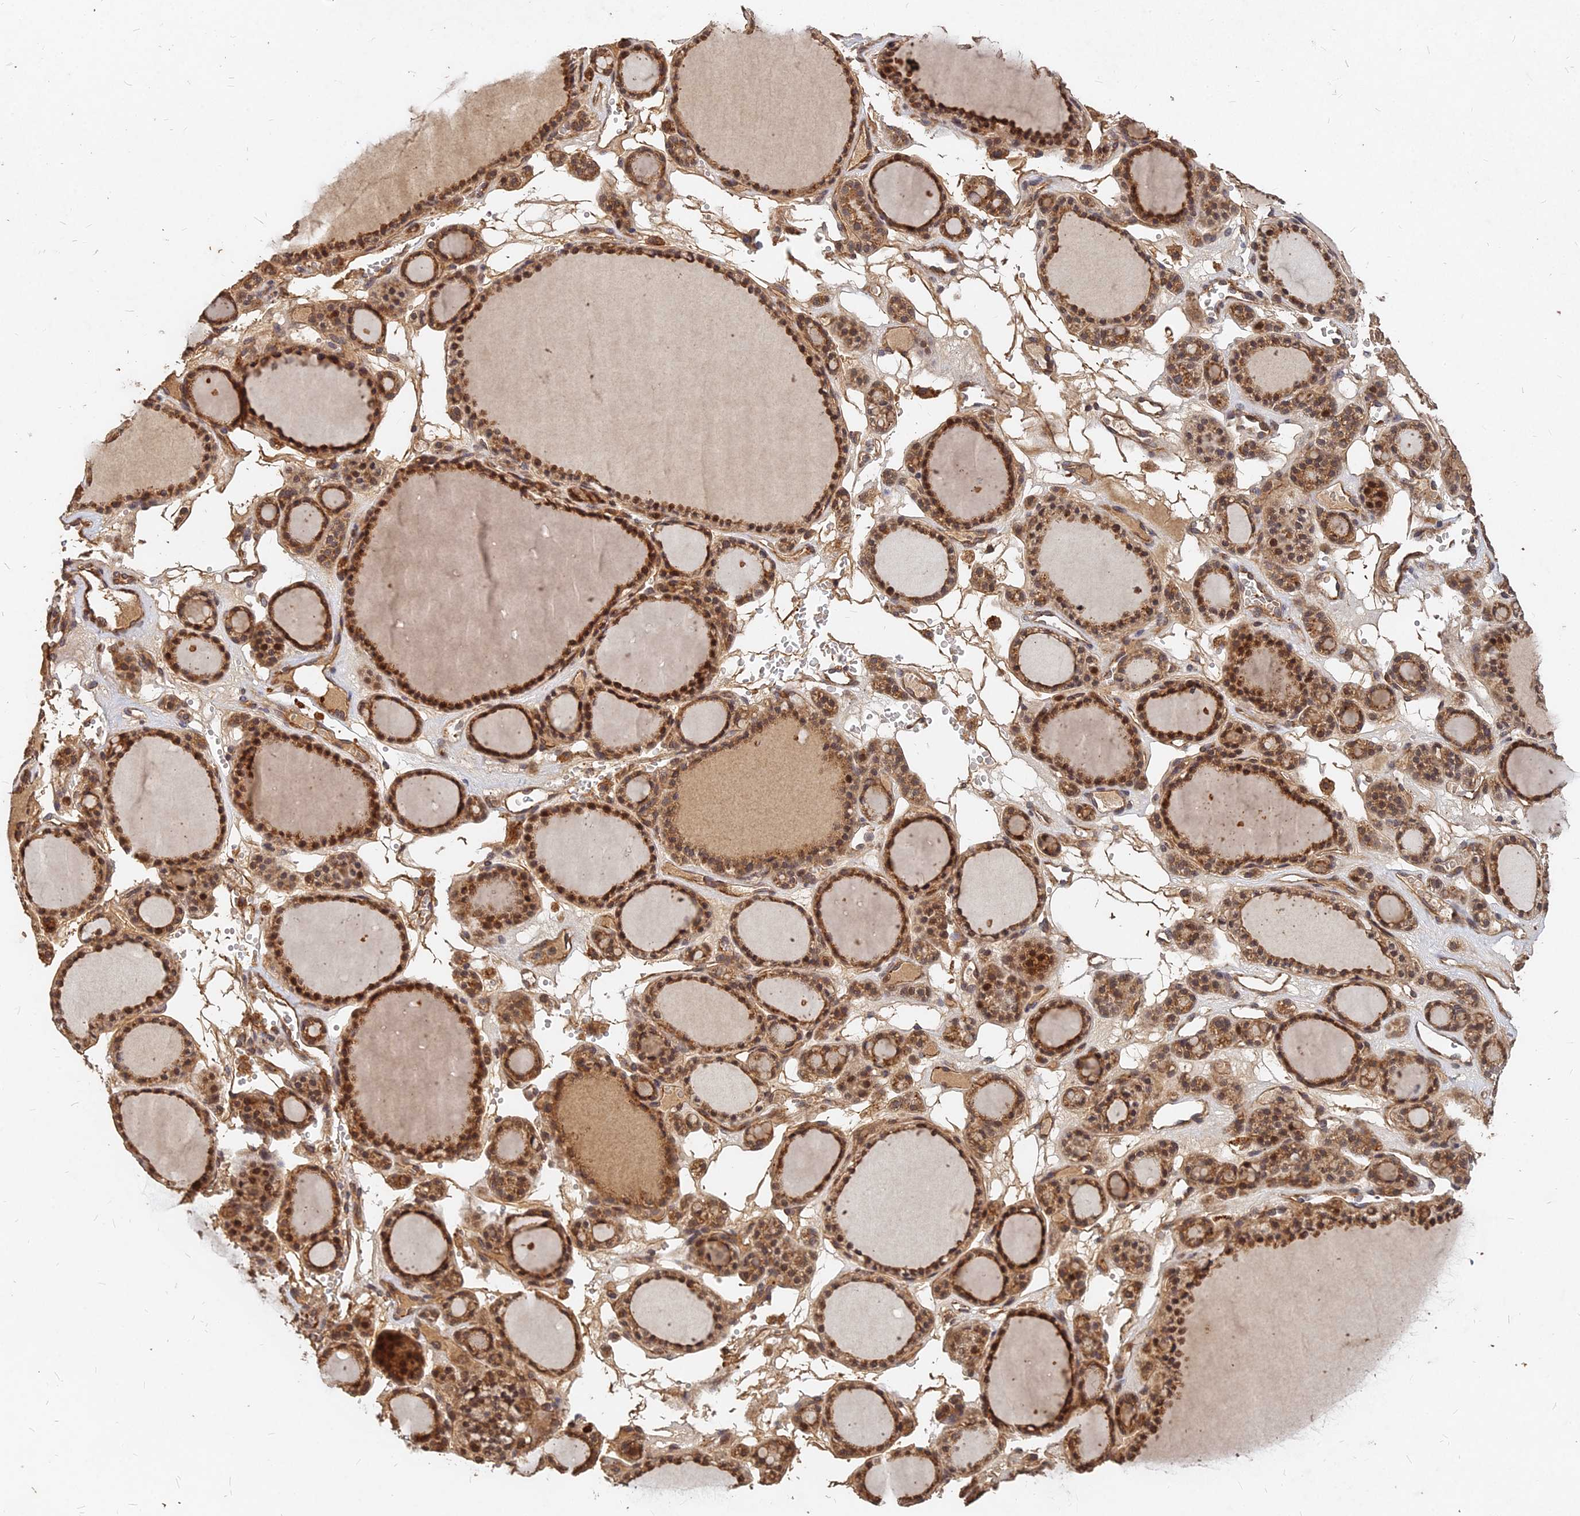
{"staining": {"intensity": "moderate", "quantity": ">75%", "location": "cytoplasmic/membranous,nuclear"}, "tissue": "thyroid gland", "cell_type": "Glandular cells", "image_type": "normal", "snomed": [{"axis": "morphology", "description": "Normal tissue, NOS"}, {"axis": "topography", "description": "Thyroid gland"}], "caption": "A high-resolution histopathology image shows immunohistochemistry (IHC) staining of unremarkable thyroid gland, which exhibits moderate cytoplasmic/membranous,nuclear expression in about >75% of glandular cells. The protein of interest is stained brown, and the nuclei are stained in blue (DAB (3,3'-diaminobenzidine) IHC with brightfield microscopy, high magnification).", "gene": "UBE2W", "patient": {"sex": "female", "age": 28}}